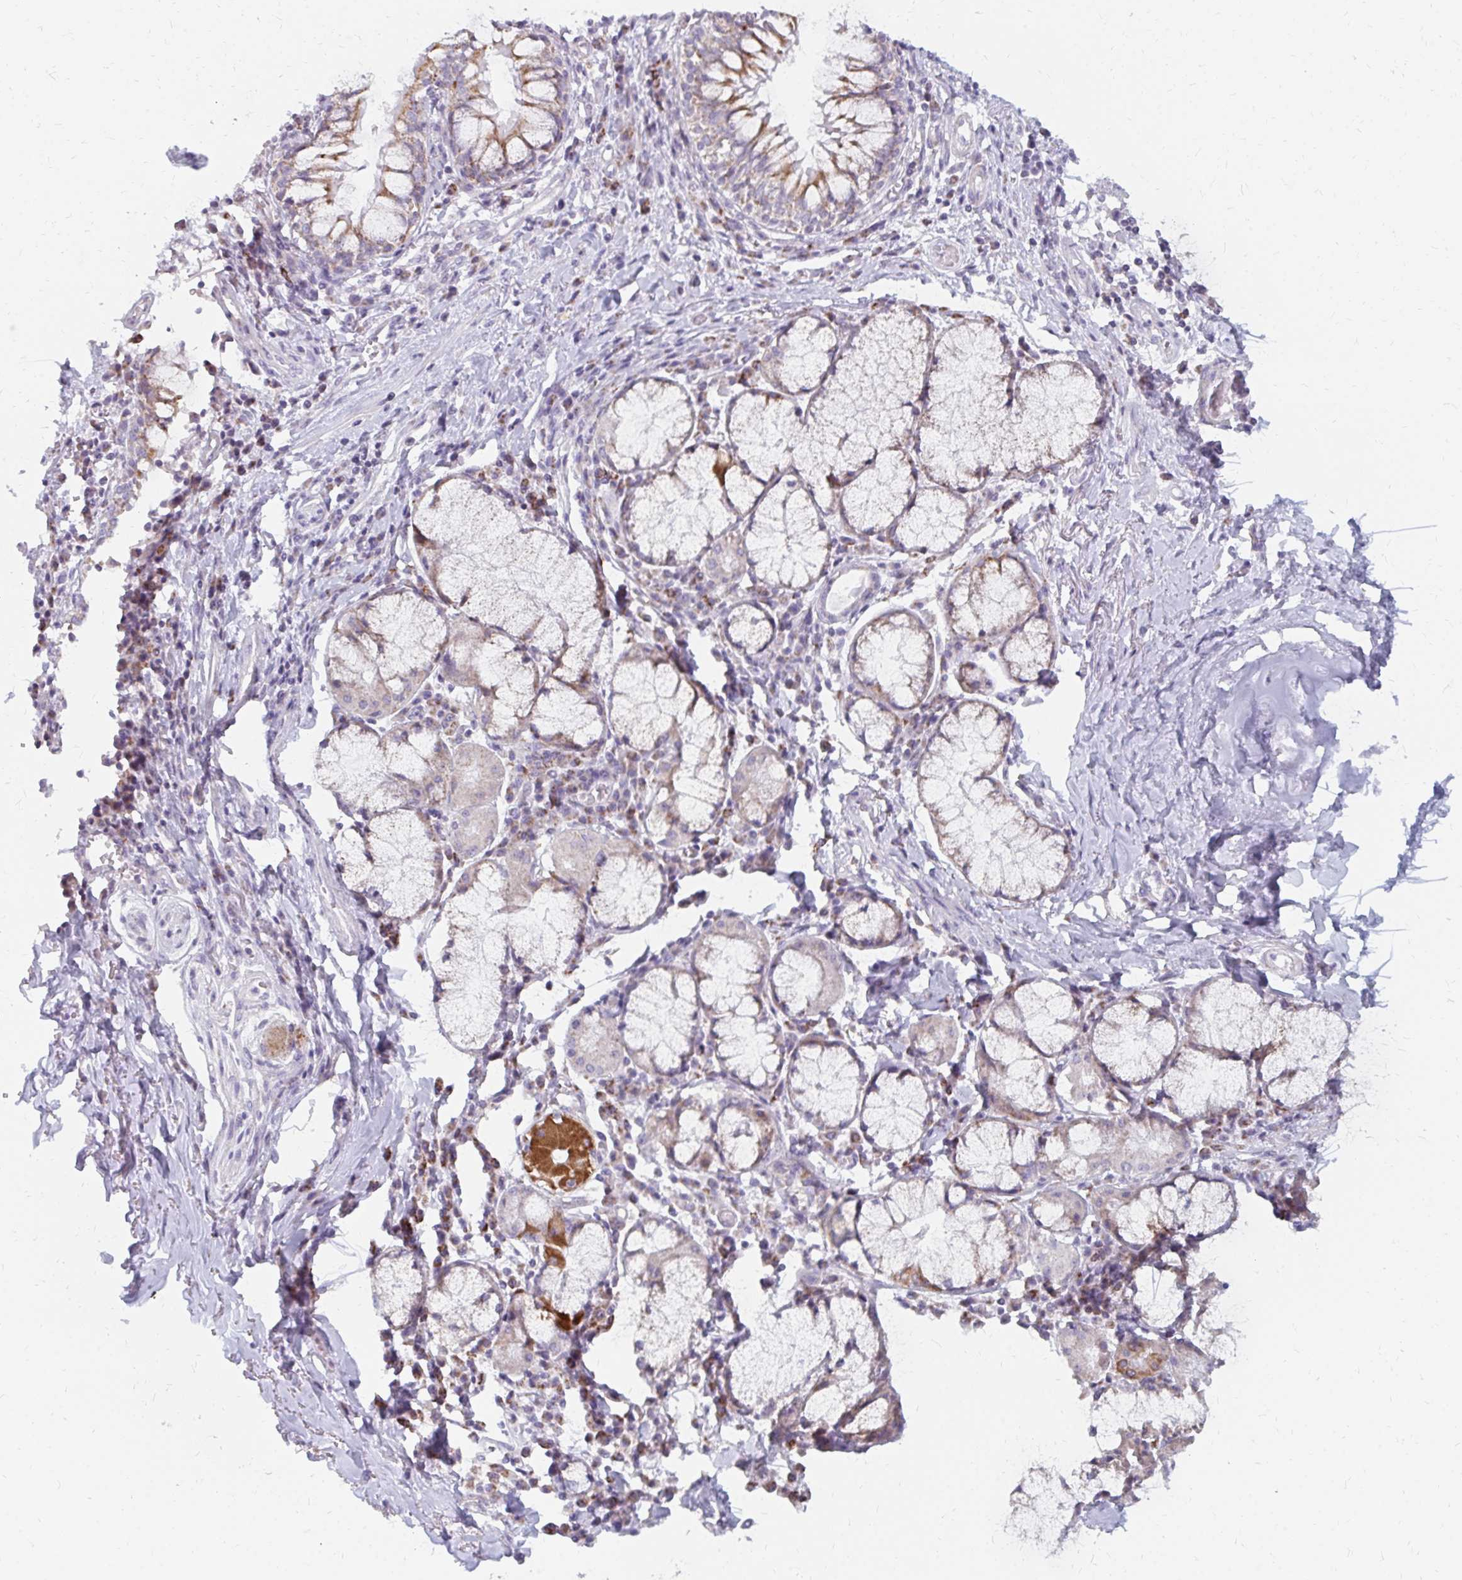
{"staining": {"intensity": "moderate", "quantity": "25%-75%", "location": "cytoplasmic/membranous"}, "tissue": "bronchus", "cell_type": "Respiratory epithelial cells", "image_type": "normal", "snomed": [{"axis": "morphology", "description": "Normal tissue, NOS"}, {"axis": "topography", "description": "Lymph node"}, {"axis": "topography", "description": "Bronchus"}], "caption": "Protein analysis of benign bronchus reveals moderate cytoplasmic/membranous staining in about 25%-75% of respiratory epithelial cells.", "gene": "OR10V1", "patient": {"sex": "male", "age": 56}}